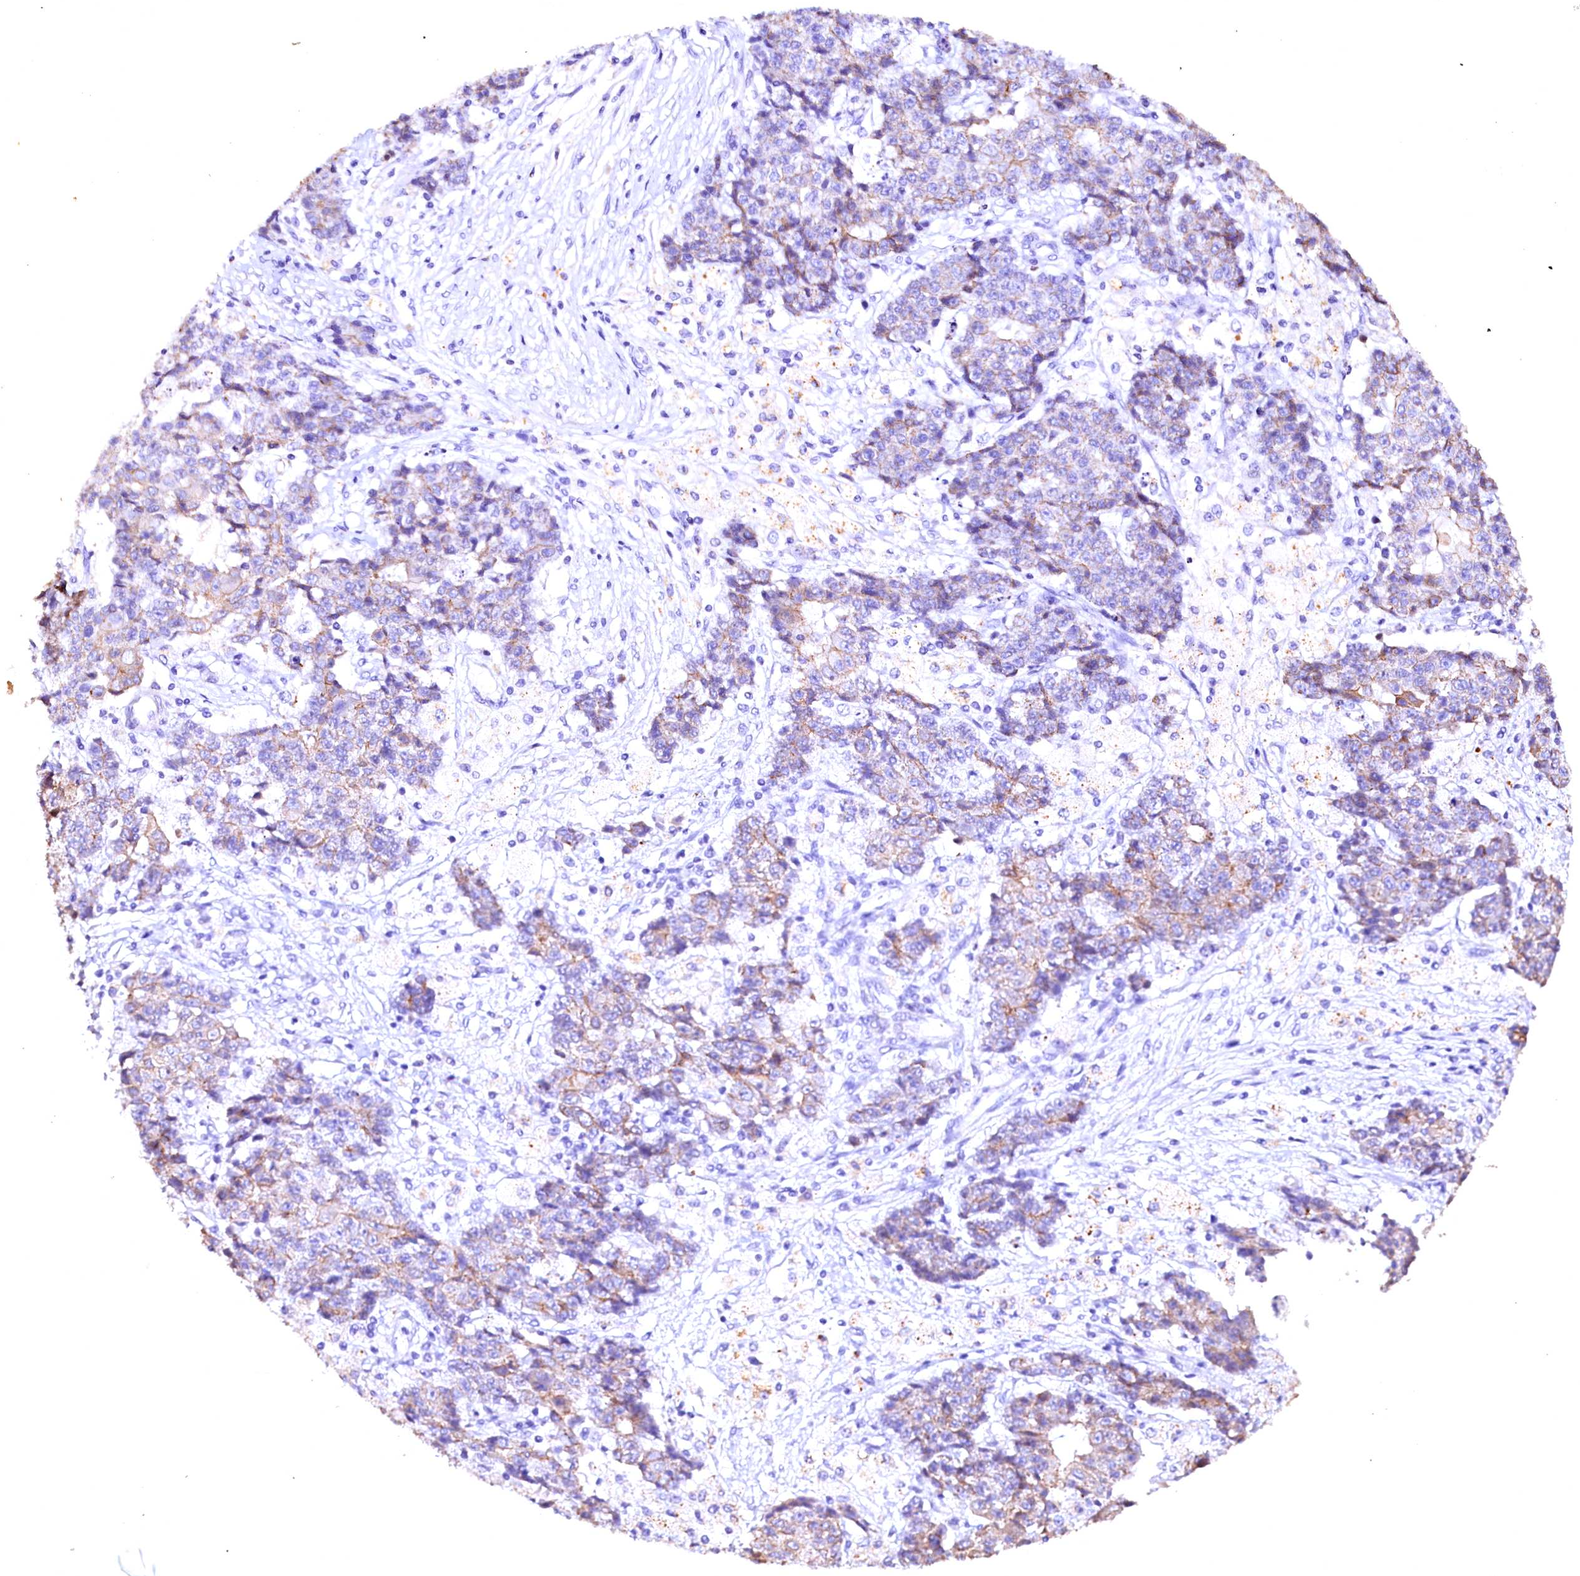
{"staining": {"intensity": "weak", "quantity": "<25%", "location": "cytoplasmic/membranous"}, "tissue": "ovarian cancer", "cell_type": "Tumor cells", "image_type": "cancer", "snomed": [{"axis": "morphology", "description": "Carcinoma, endometroid"}, {"axis": "topography", "description": "Ovary"}], "caption": "The image demonstrates no staining of tumor cells in endometroid carcinoma (ovarian).", "gene": "VPS36", "patient": {"sex": "female", "age": 42}}